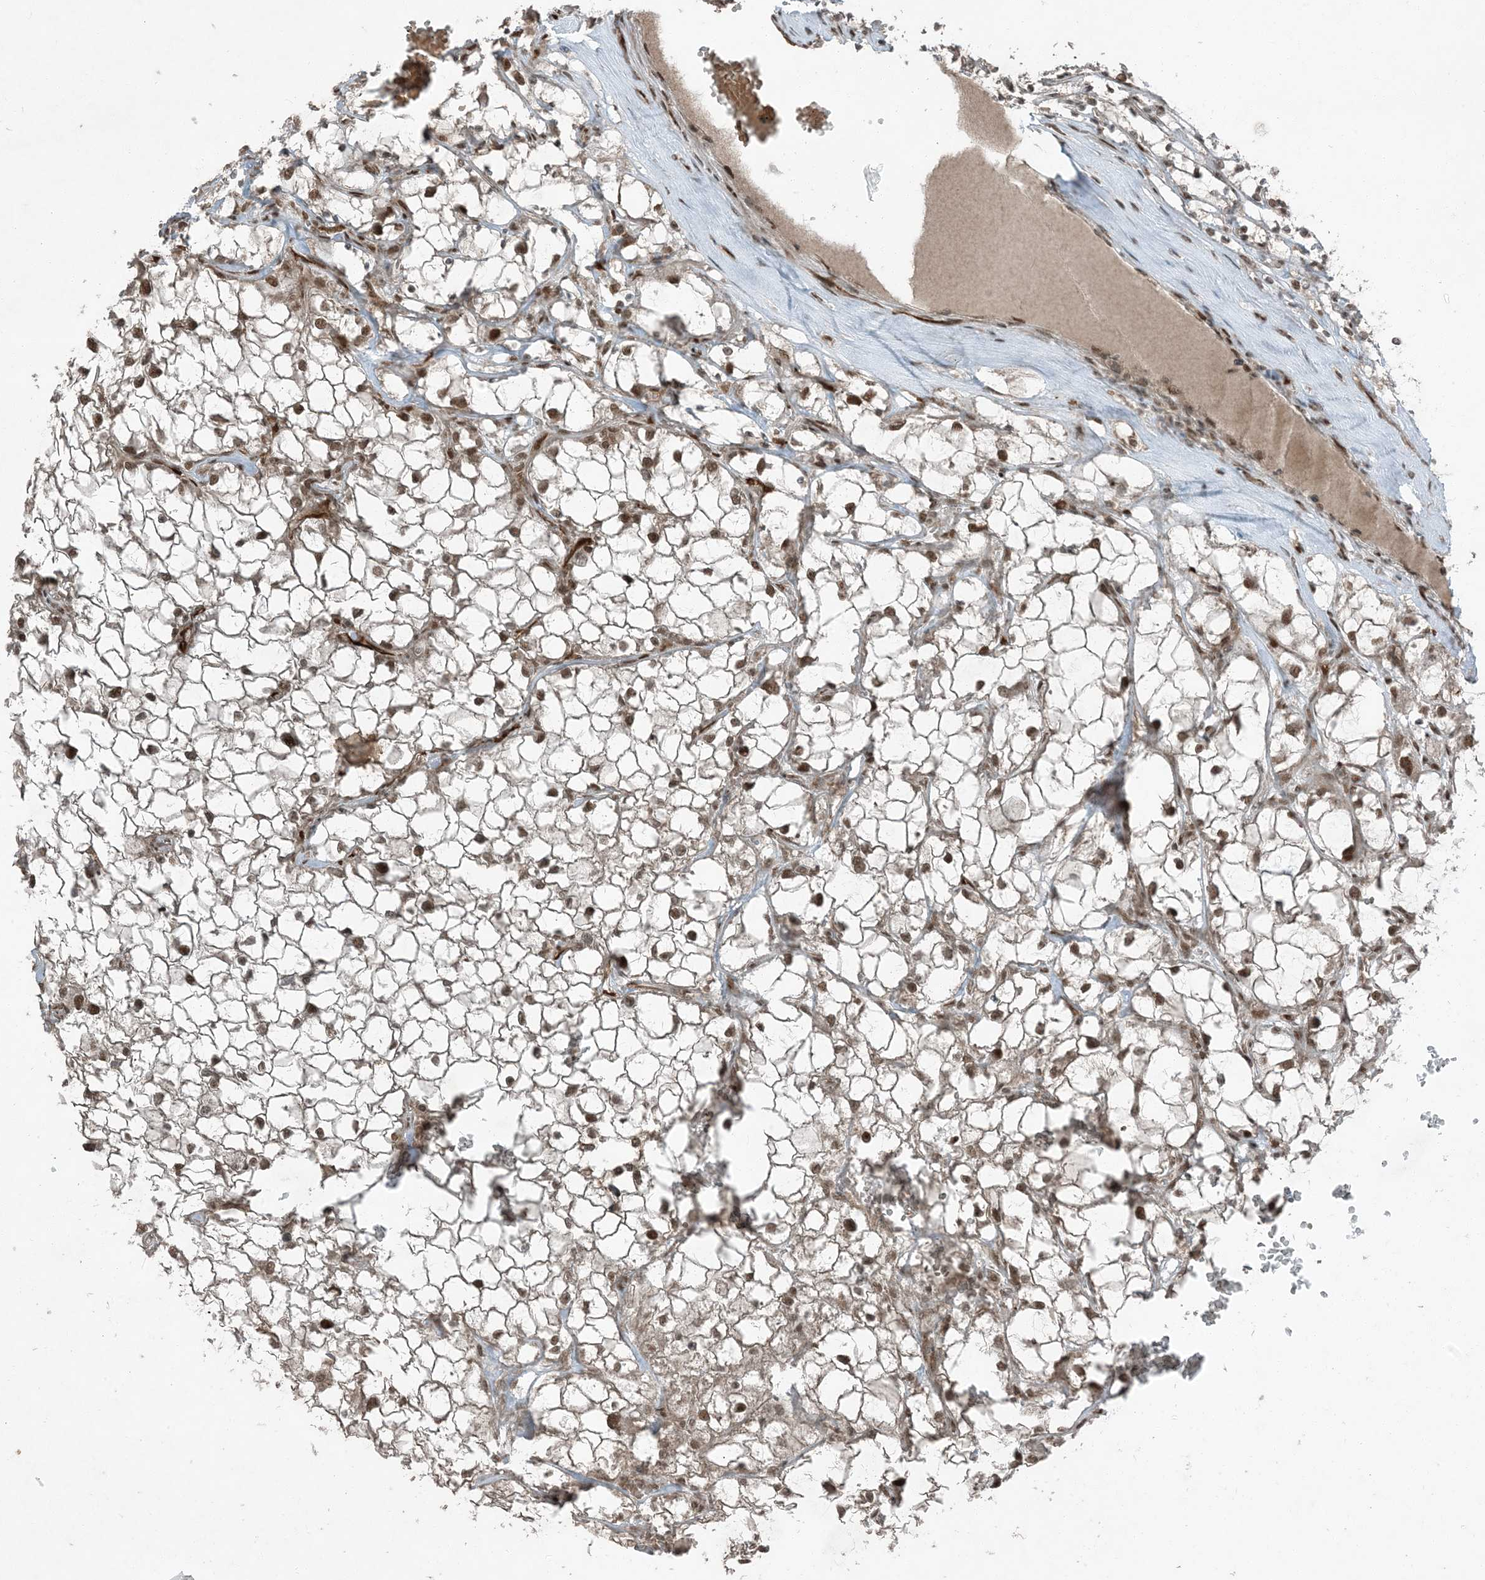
{"staining": {"intensity": "moderate", "quantity": ">75%", "location": "nuclear"}, "tissue": "renal cancer", "cell_type": "Tumor cells", "image_type": "cancer", "snomed": [{"axis": "morphology", "description": "Adenocarcinoma, NOS"}, {"axis": "topography", "description": "Kidney"}], "caption": "Immunohistochemical staining of renal adenocarcinoma demonstrates moderate nuclear protein positivity in about >75% of tumor cells.", "gene": "TRAPPC12", "patient": {"sex": "female", "age": 69}}